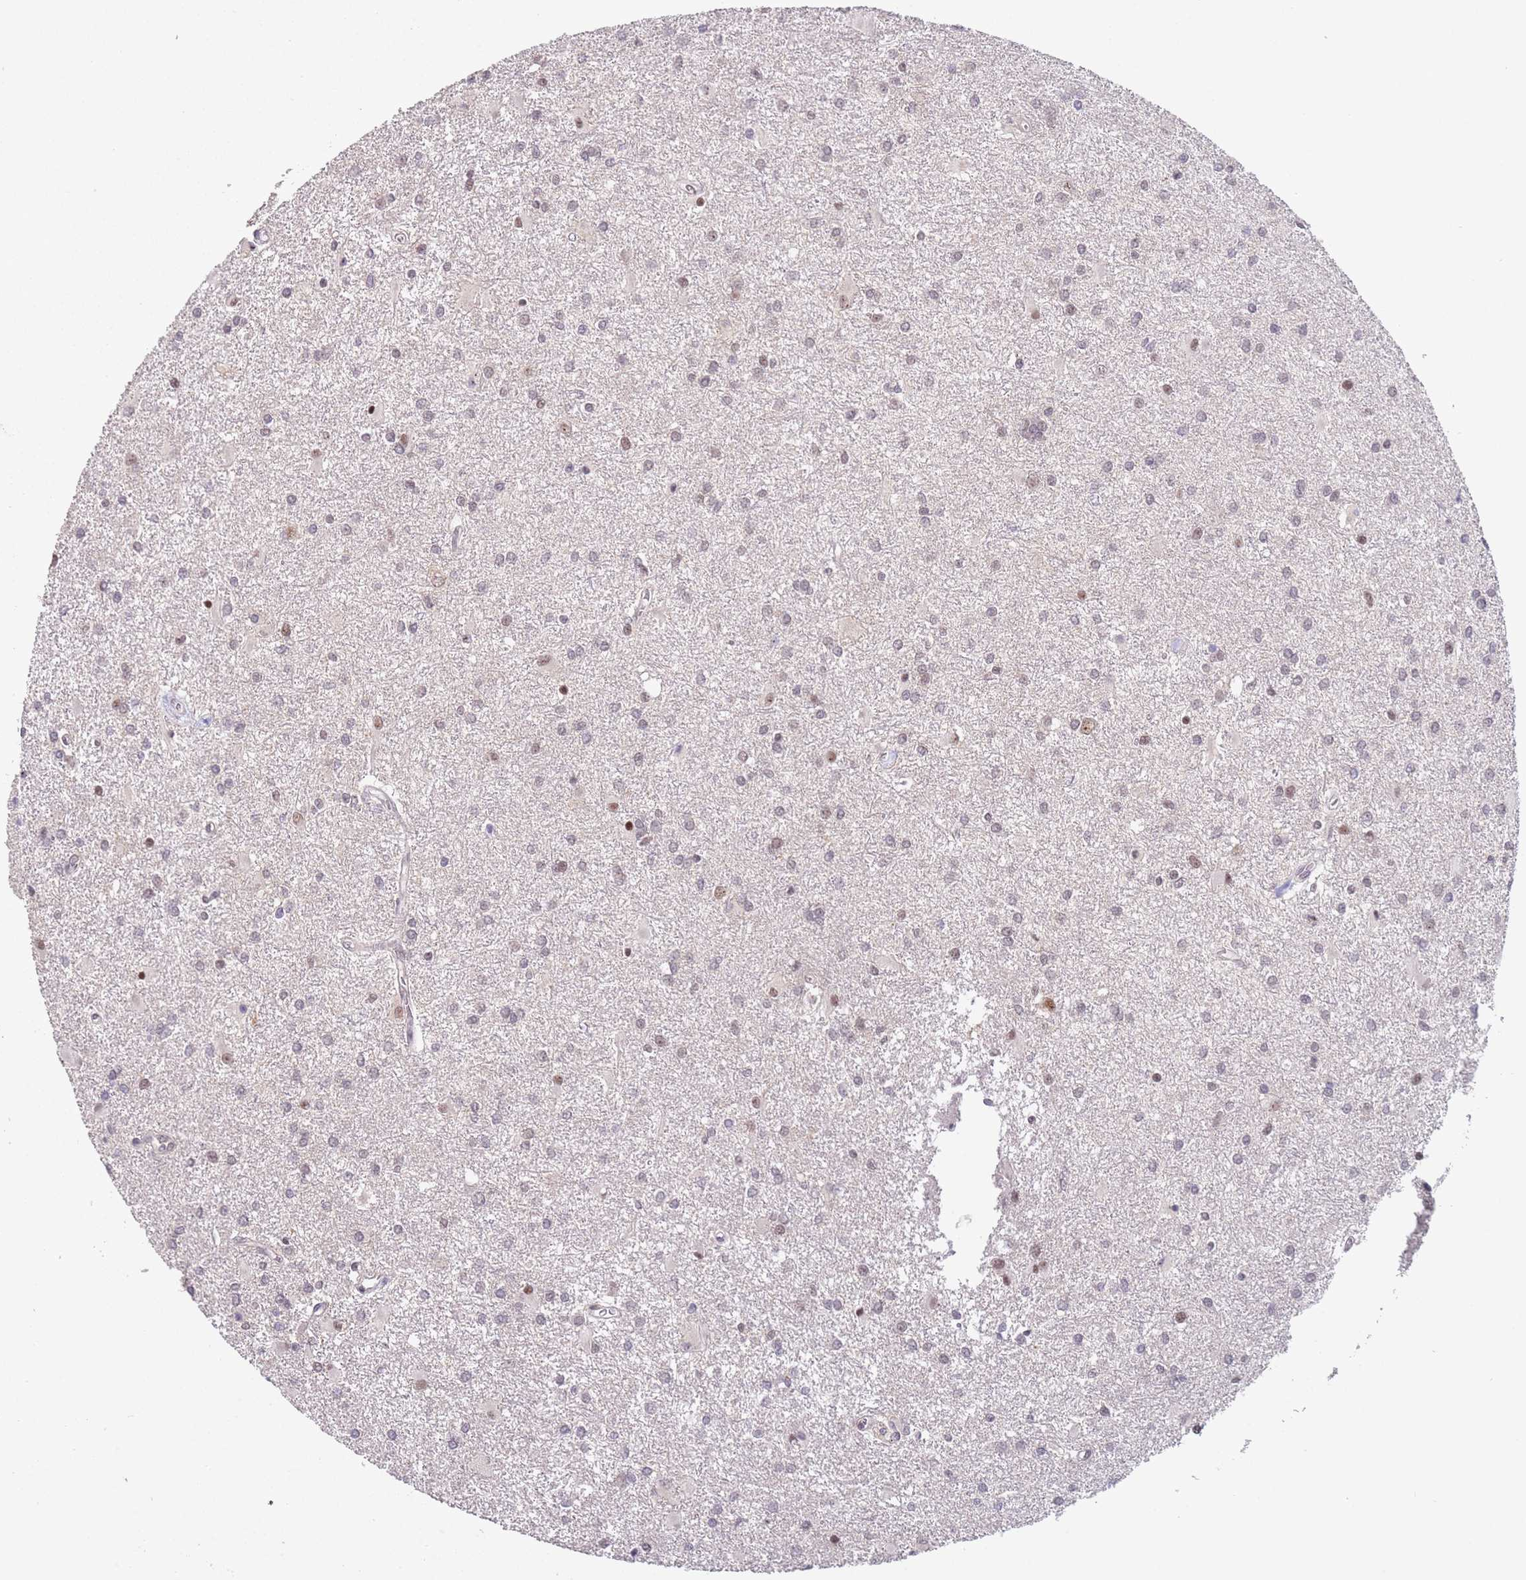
{"staining": {"intensity": "weak", "quantity": "<25%", "location": "nuclear"}, "tissue": "glioma", "cell_type": "Tumor cells", "image_type": "cancer", "snomed": [{"axis": "morphology", "description": "Glioma, malignant, High grade"}, {"axis": "topography", "description": "Brain"}], "caption": "High power microscopy micrograph of an IHC histopathology image of glioma, revealing no significant positivity in tumor cells.", "gene": "LGALSL", "patient": {"sex": "female", "age": 50}}